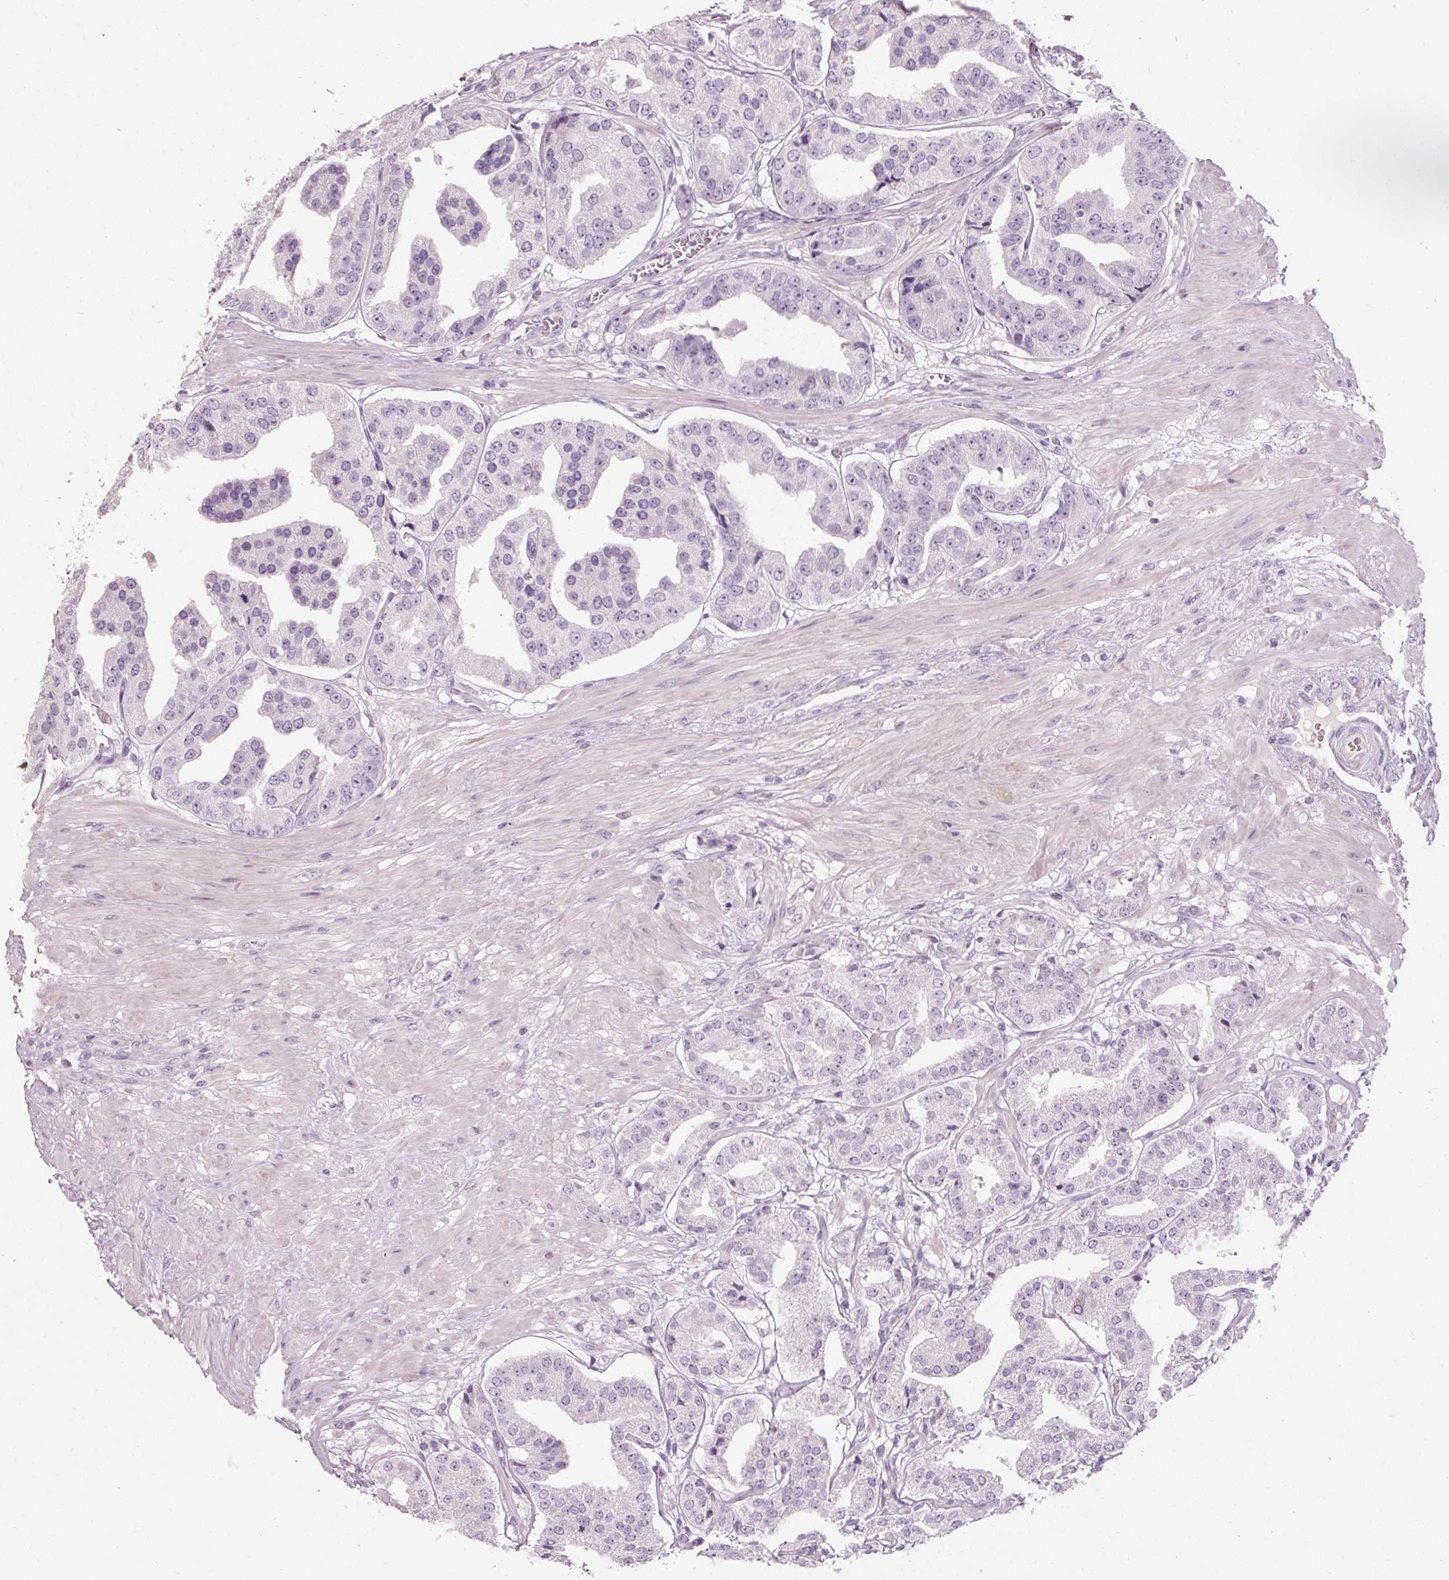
{"staining": {"intensity": "negative", "quantity": "none", "location": "none"}, "tissue": "prostate cancer", "cell_type": "Tumor cells", "image_type": "cancer", "snomed": [{"axis": "morphology", "description": "Adenocarcinoma, High grade"}, {"axis": "topography", "description": "Prostate"}], "caption": "A micrograph of human adenocarcinoma (high-grade) (prostate) is negative for staining in tumor cells.", "gene": "MUC5AC", "patient": {"sex": "male", "age": 63}}